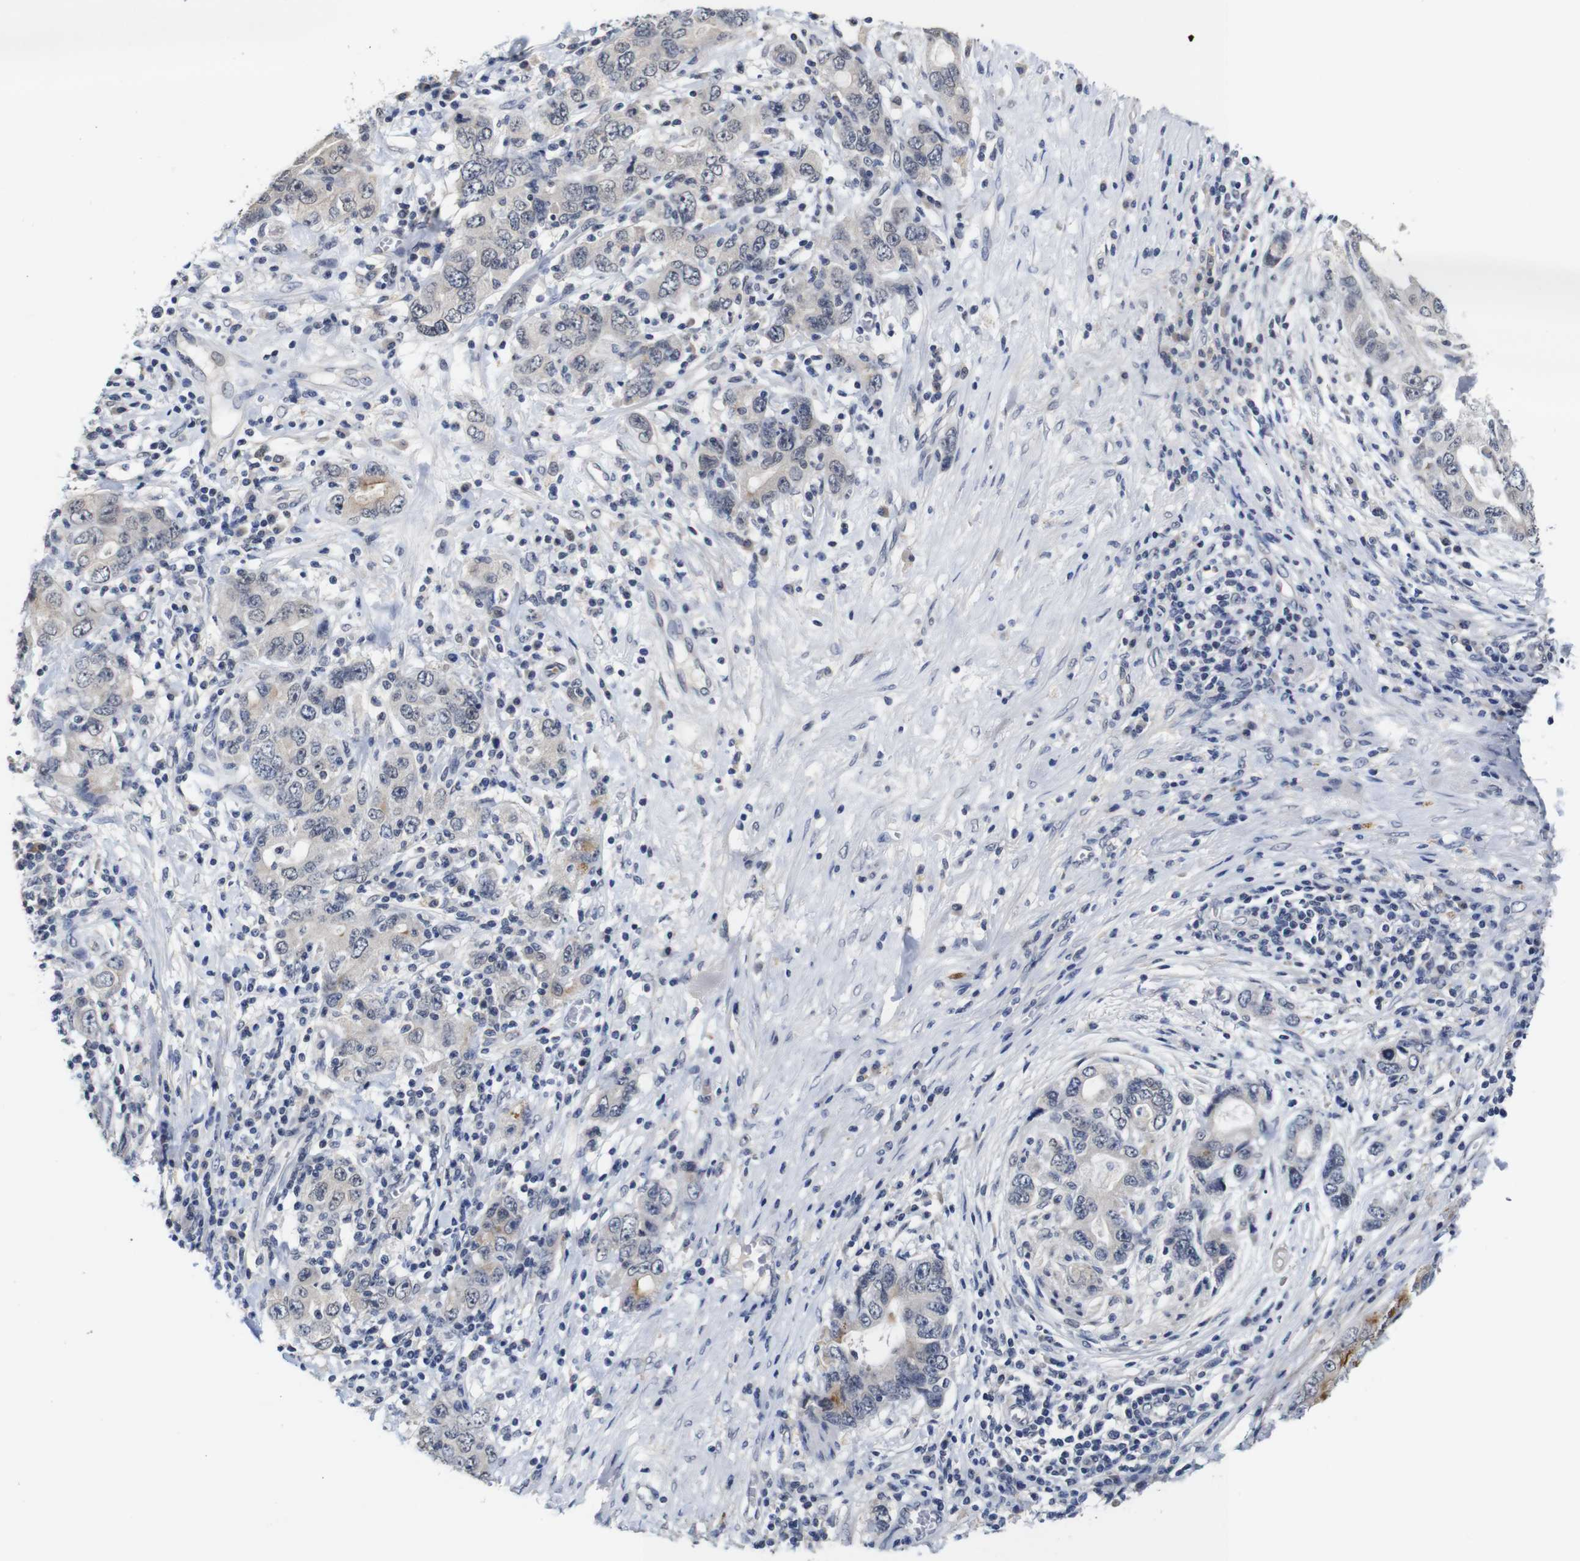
{"staining": {"intensity": "weak", "quantity": "<25%", "location": "cytoplasmic/membranous"}, "tissue": "stomach cancer", "cell_type": "Tumor cells", "image_type": "cancer", "snomed": [{"axis": "morphology", "description": "Adenocarcinoma, NOS"}, {"axis": "topography", "description": "Stomach, lower"}], "caption": "High magnification brightfield microscopy of stomach cancer (adenocarcinoma) stained with DAB (brown) and counterstained with hematoxylin (blue): tumor cells show no significant staining. Nuclei are stained in blue.", "gene": "NTRK3", "patient": {"sex": "female", "age": 93}}